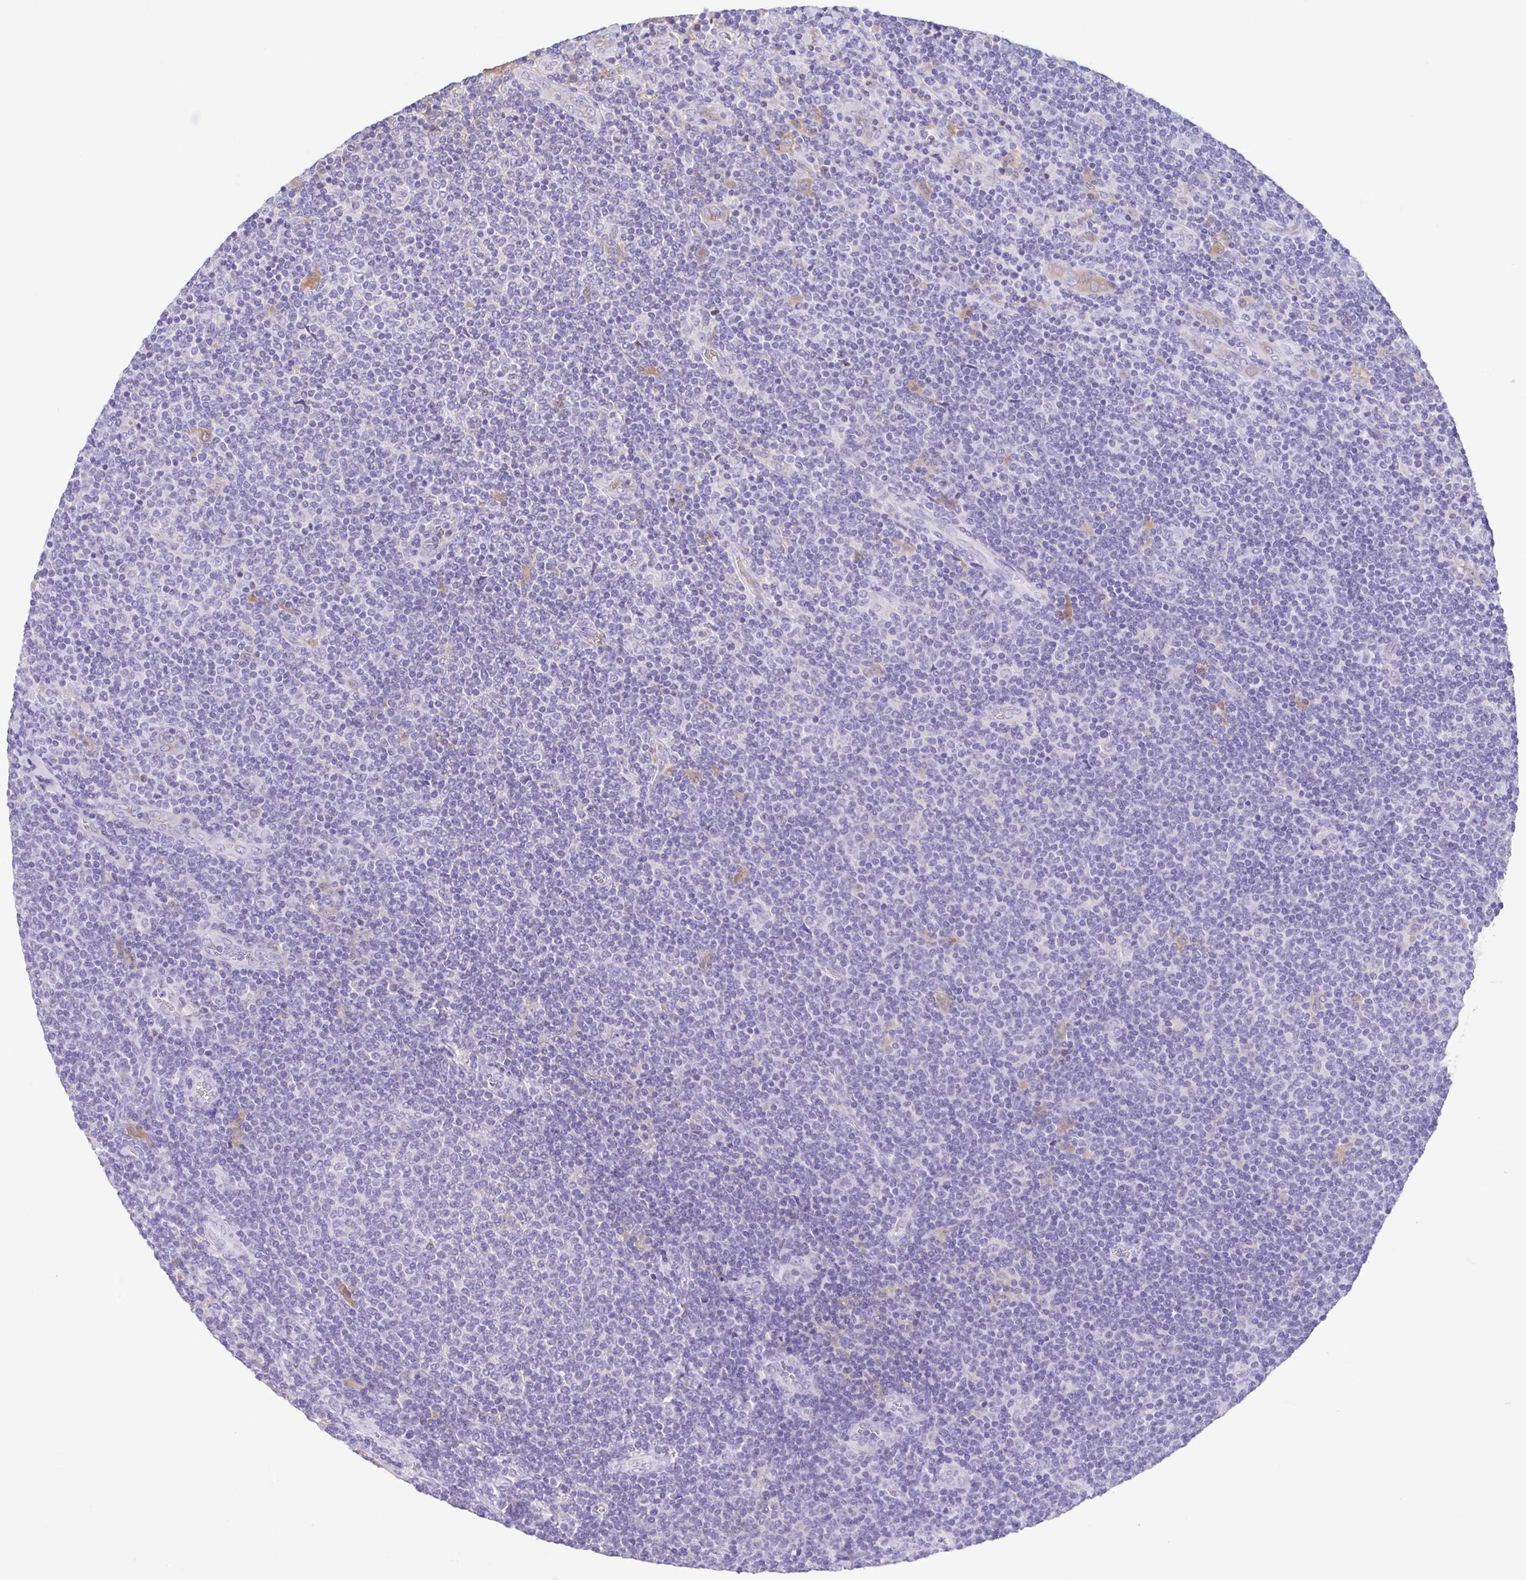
{"staining": {"intensity": "negative", "quantity": "none", "location": "none"}, "tissue": "lymphoma", "cell_type": "Tumor cells", "image_type": "cancer", "snomed": [{"axis": "morphology", "description": "Malignant lymphoma, non-Hodgkin's type, Low grade"}, {"axis": "topography", "description": "Lymph node"}], "caption": "High power microscopy image of an immunohistochemistry image of lymphoma, revealing no significant expression in tumor cells. (Brightfield microscopy of DAB IHC at high magnification).", "gene": "A1BG", "patient": {"sex": "male", "age": 52}}